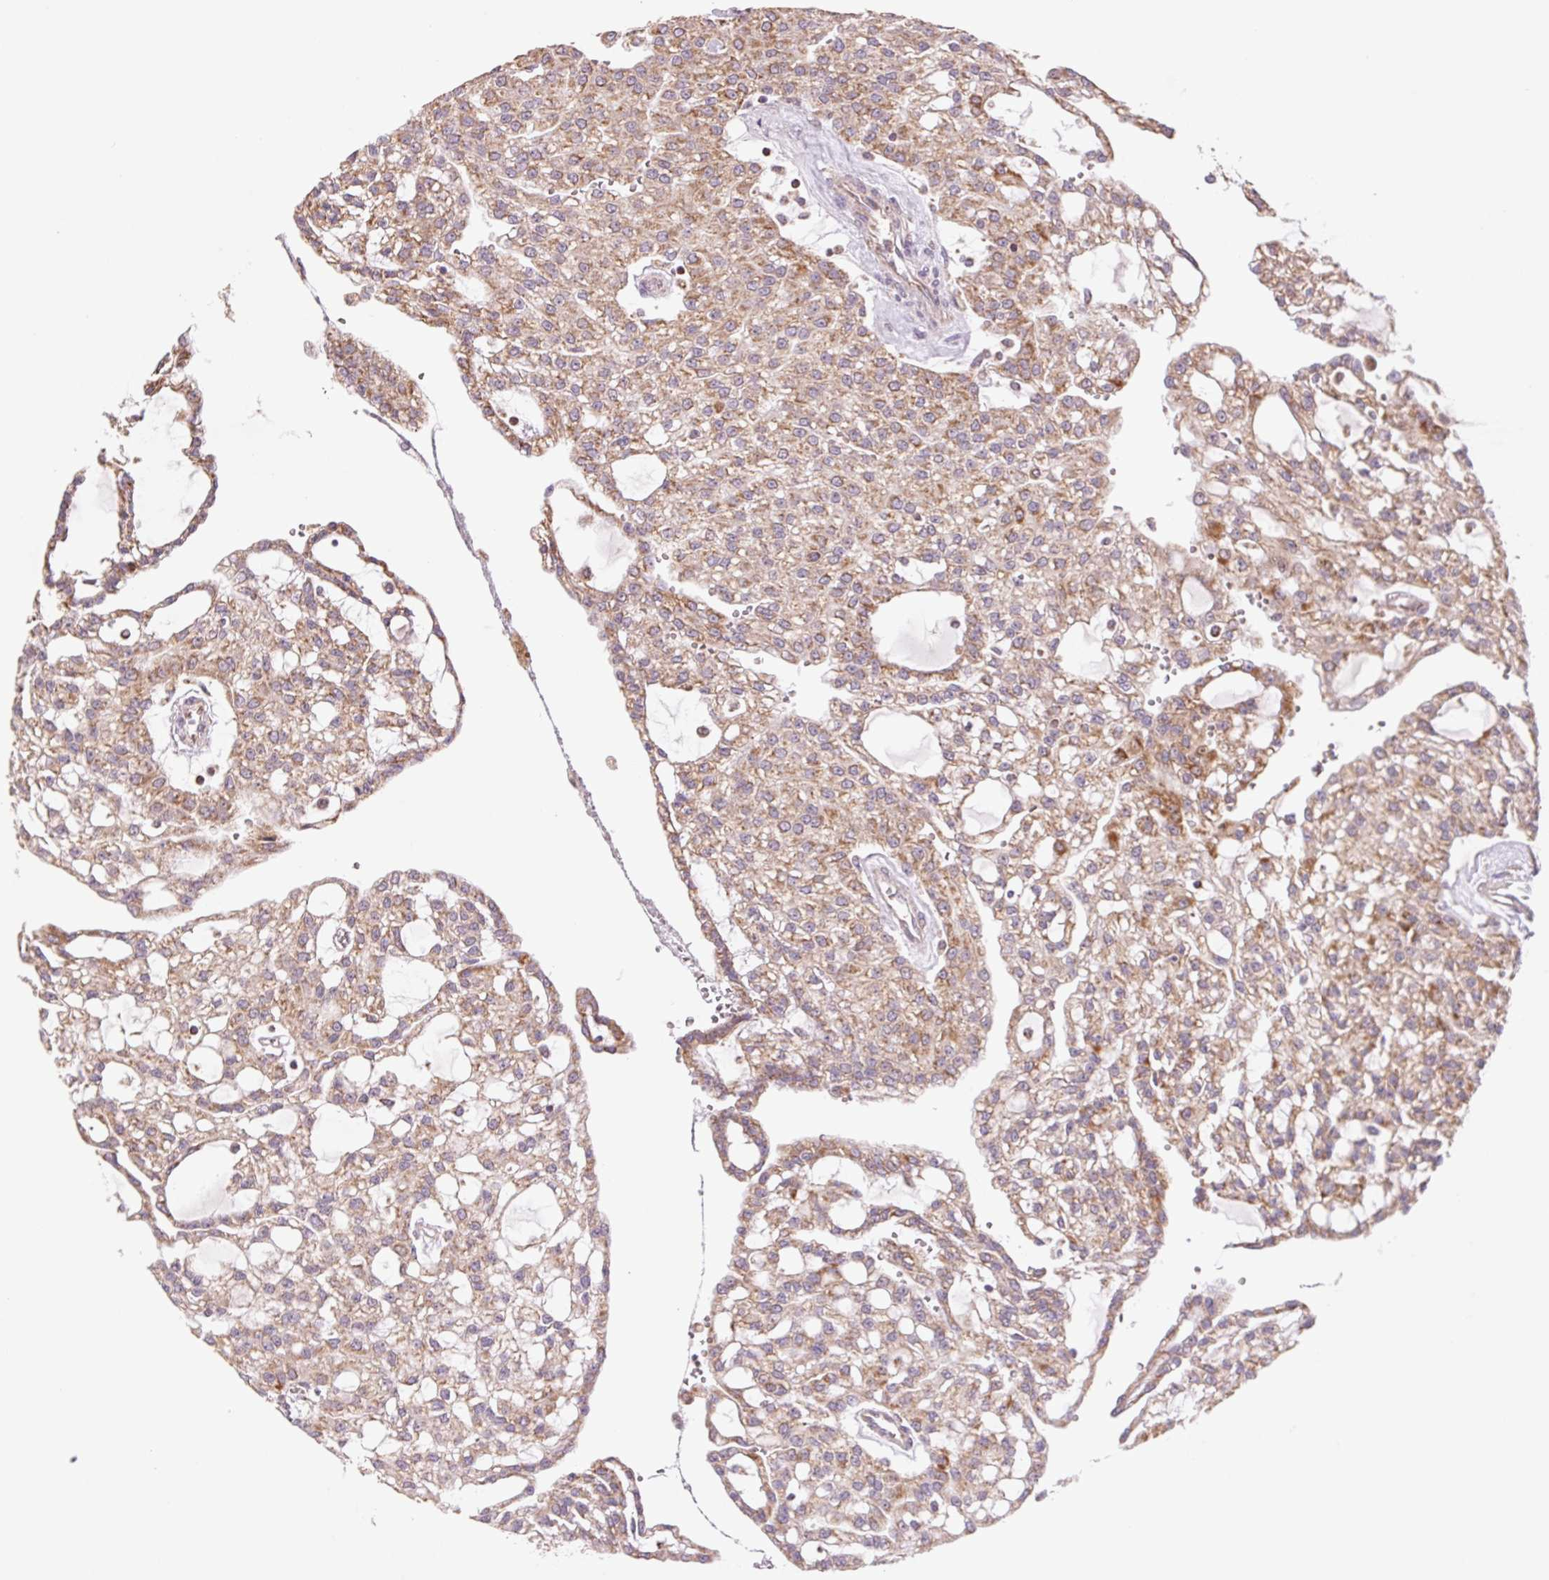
{"staining": {"intensity": "moderate", "quantity": ">75%", "location": "cytoplasmic/membranous"}, "tissue": "renal cancer", "cell_type": "Tumor cells", "image_type": "cancer", "snomed": [{"axis": "morphology", "description": "Adenocarcinoma, NOS"}, {"axis": "topography", "description": "Kidney"}], "caption": "Renal cancer (adenocarcinoma) stained for a protein (brown) shows moderate cytoplasmic/membranous positive staining in about >75% of tumor cells.", "gene": "MATCAP1", "patient": {"sex": "male", "age": 63}}